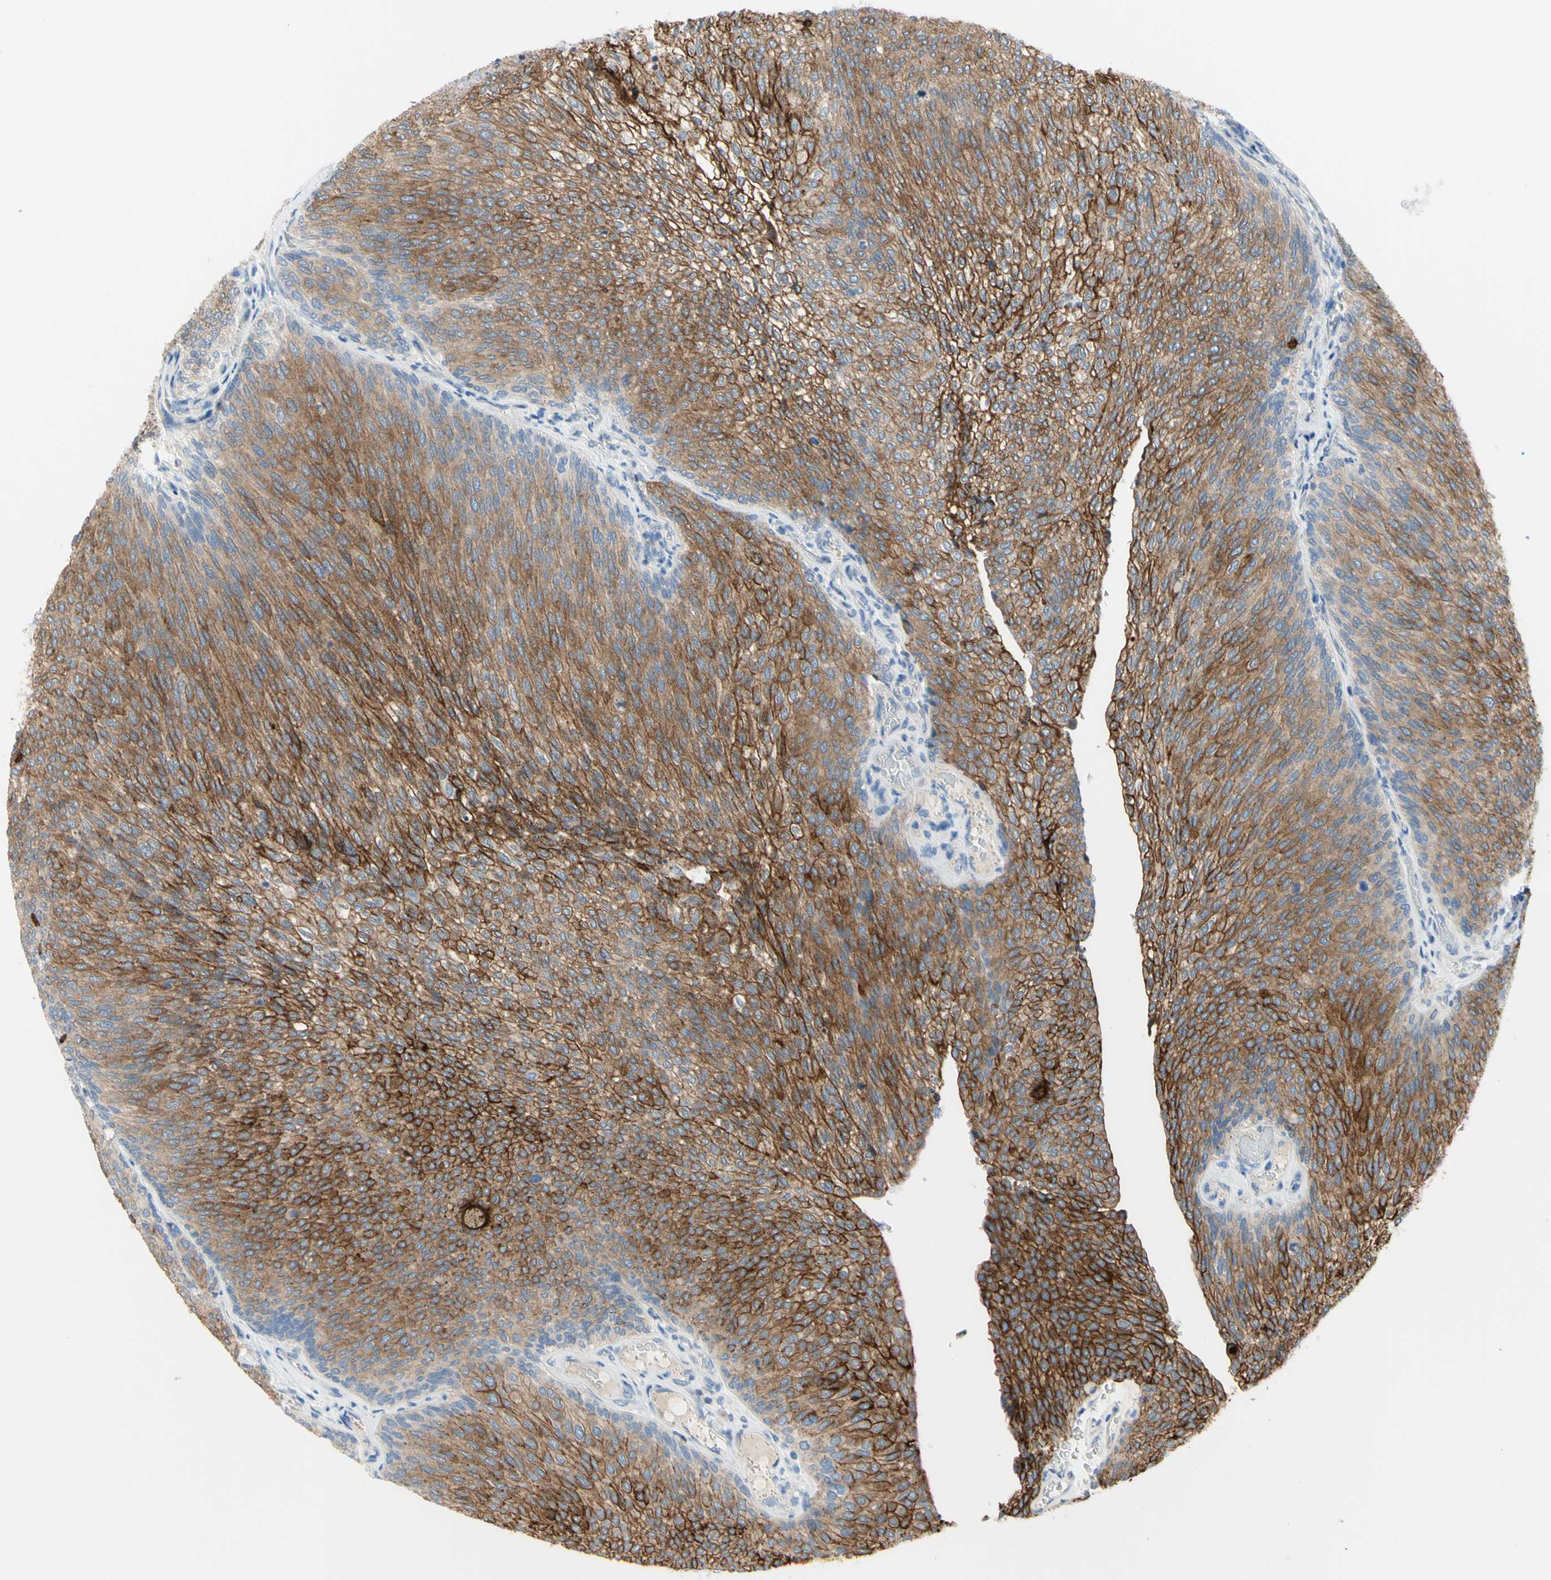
{"staining": {"intensity": "moderate", "quantity": ">75%", "location": "cytoplasmic/membranous"}, "tissue": "urothelial cancer", "cell_type": "Tumor cells", "image_type": "cancer", "snomed": [{"axis": "morphology", "description": "Urothelial carcinoma, Low grade"}, {"axis": "topography", "description": "Urinary bladder"}], "caption": "This image reveals IHC staining of low-grade urothelial carcinoma, with medium moderate cytoplasmic/membranous staining in approximately >75% of tumor cells.", "gene": "MUC1", "patient": {"sex": "female", "age": 79}}